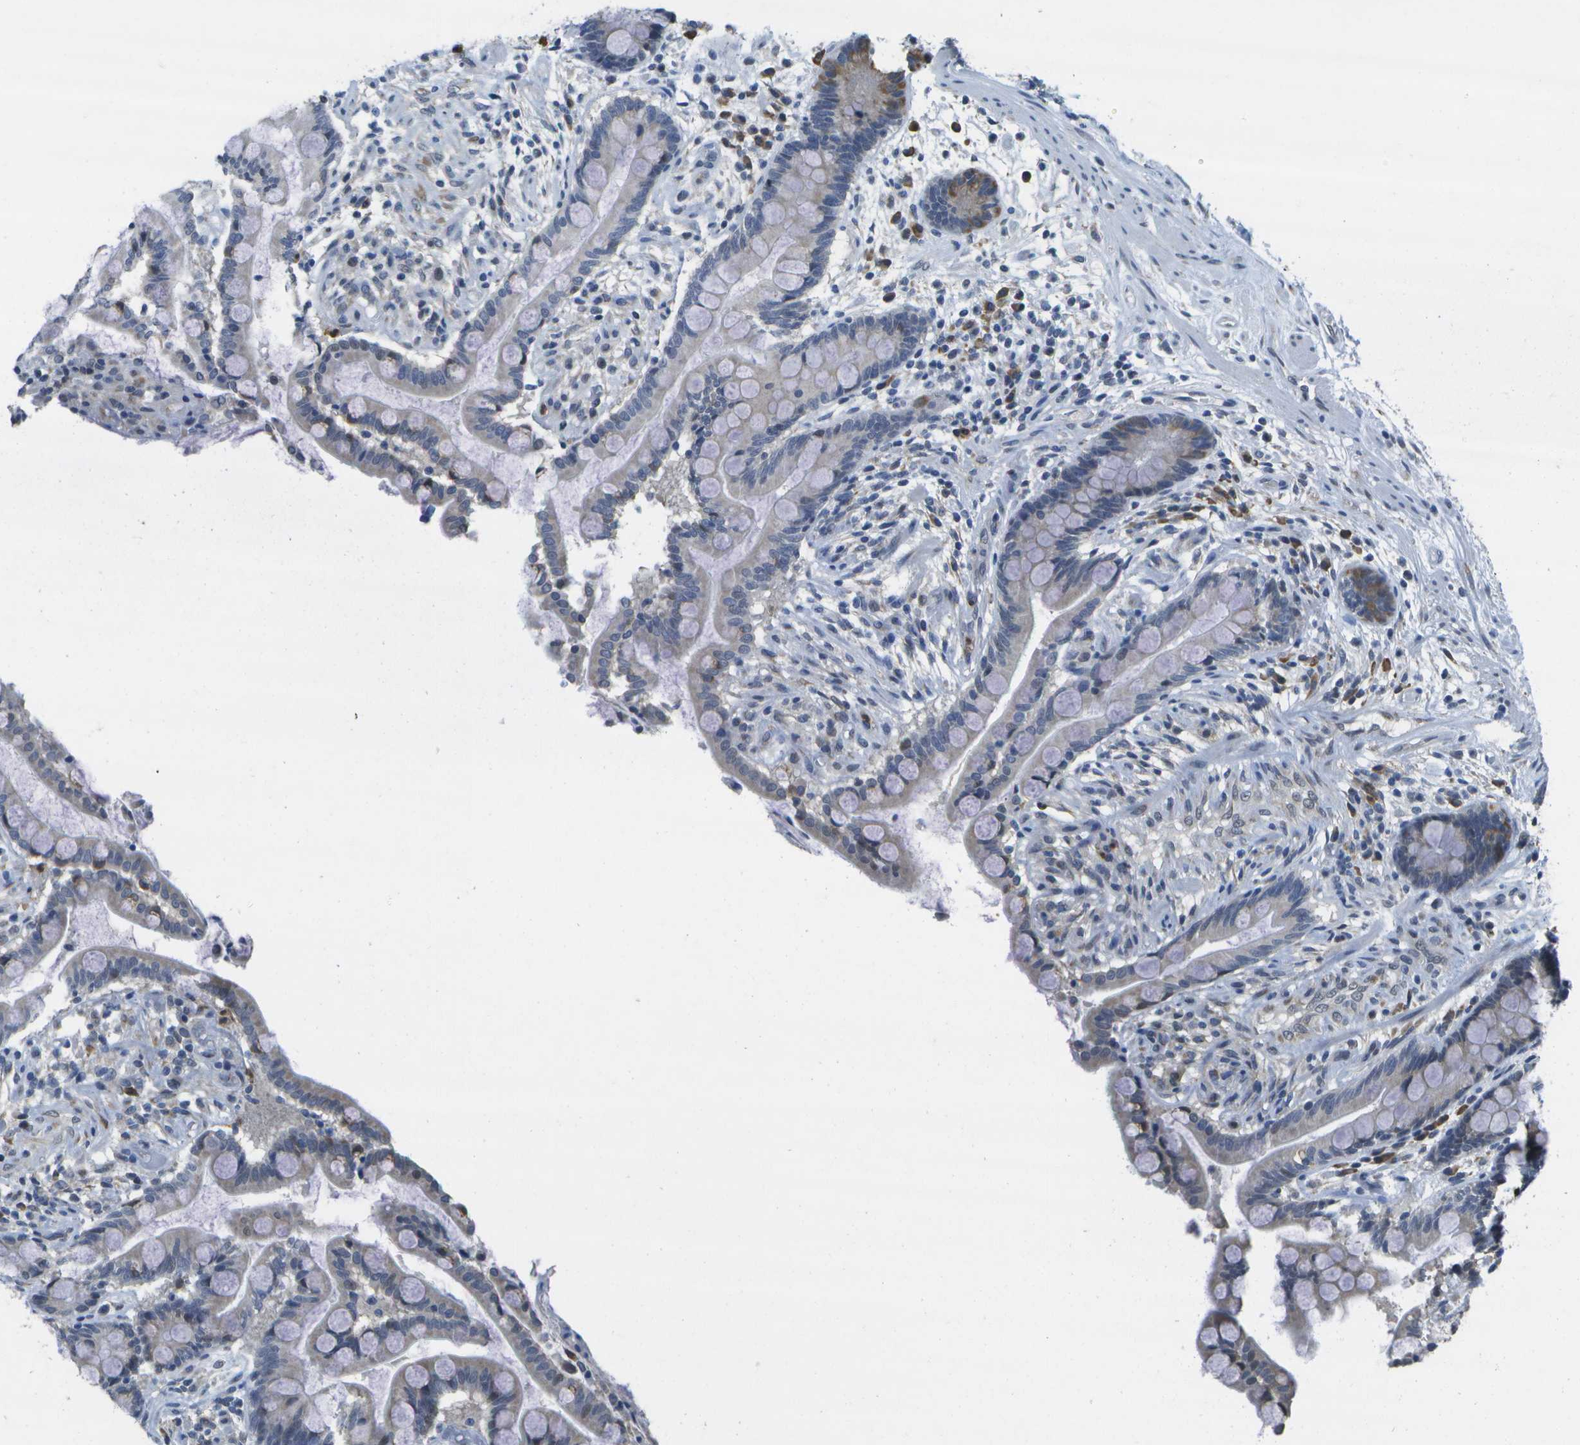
{"staining": {"intensity": "moderate", "quantity": "<25%", "location": "nuclear"}, "tissue": "colon", "cell_type": "Glandular cells", "image_type": "normal", "snomed": [{"axis": "morphology", "description": "Normal tissue, NOS"}, {"axis": "topography", "description": "Colon"}], "caption": "Protein staining of normal colon reveals moderate nuclear positivity in about <25% of glandular cells.", "gene": "DSE", "patient": {"sex": "male", "age": 73}}